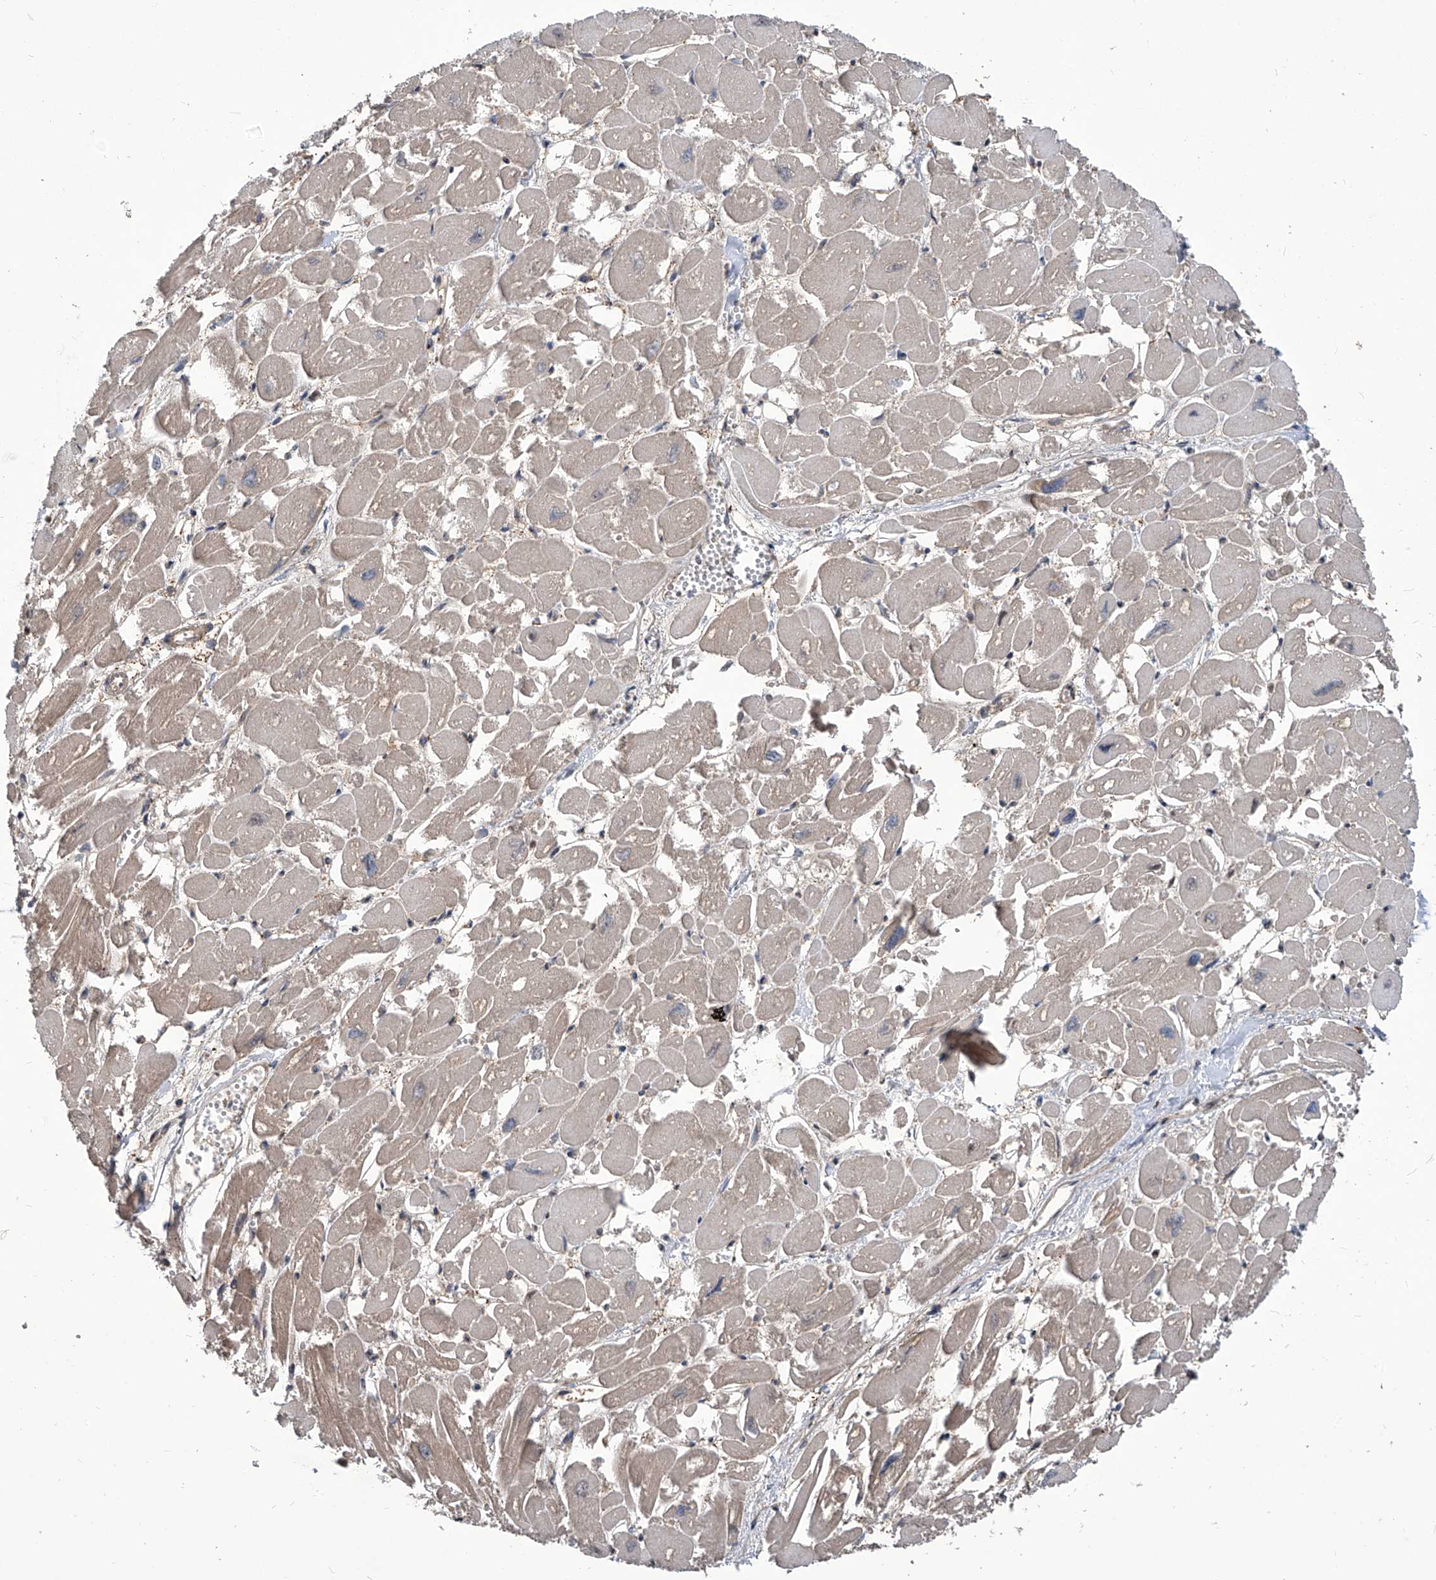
{"staining": {"intensity": "weak", "quantity": "25%-75%", "location": "cytoplasmic/membranous"}, "tissue": "heart muscle", "cell_type": "Cardiomyocytes", "image_type": "normal", "snomed": [{"axis": "morphology", "description": "Normal tissue, NOS"}, {"axis": "topography", "description": "Heart"}], "caption": "Immunohistochemistry of normal human heart muscle demonstrates low levels of weak cytoplasmic/membranous positivity in approximately 25%-75% of cardiomyocytes.", "gene": "PSMB1", "patient": {"sex": "male", "age": 54}}